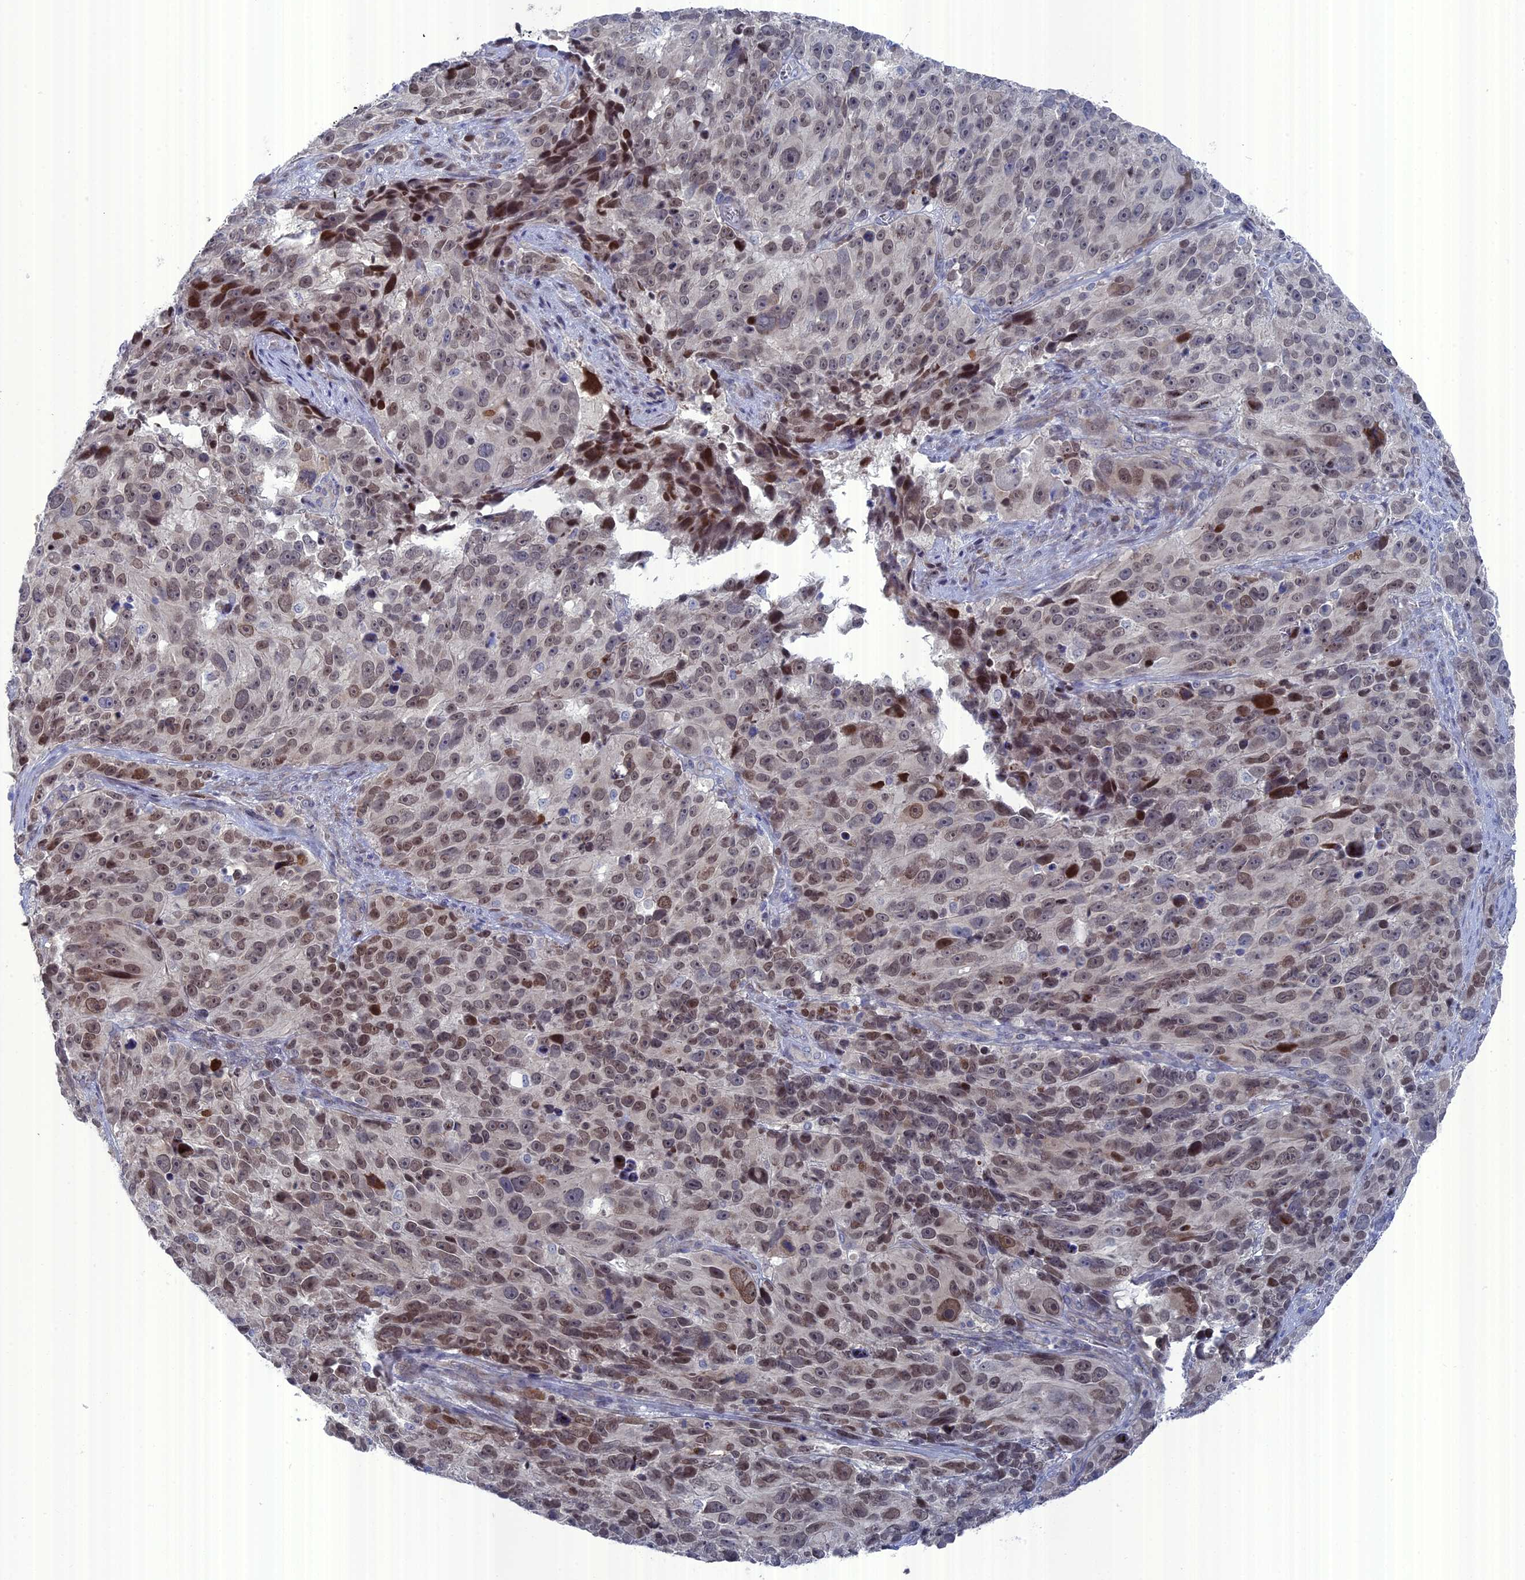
{"staining": {"intensity": "moderate", "quantity": "25%-75%", "location": "nuclear"}, "tissue": "melanoma", "cell_type": "Tumor cells", "image_type": "cancer", "snomed": [{"axis": "morphology", "description": "Malignant melanoma, NOS"}, {"axis": "topography", "description": "Skin"}], "caption": "Malignant melanoma stained with a brown dye demonstrates moderate nuclear positive staining in approximately 25%-75% of tumor cells.", "gene": "TMEM161A", "patient": {"sex": "male", "age": 84}}